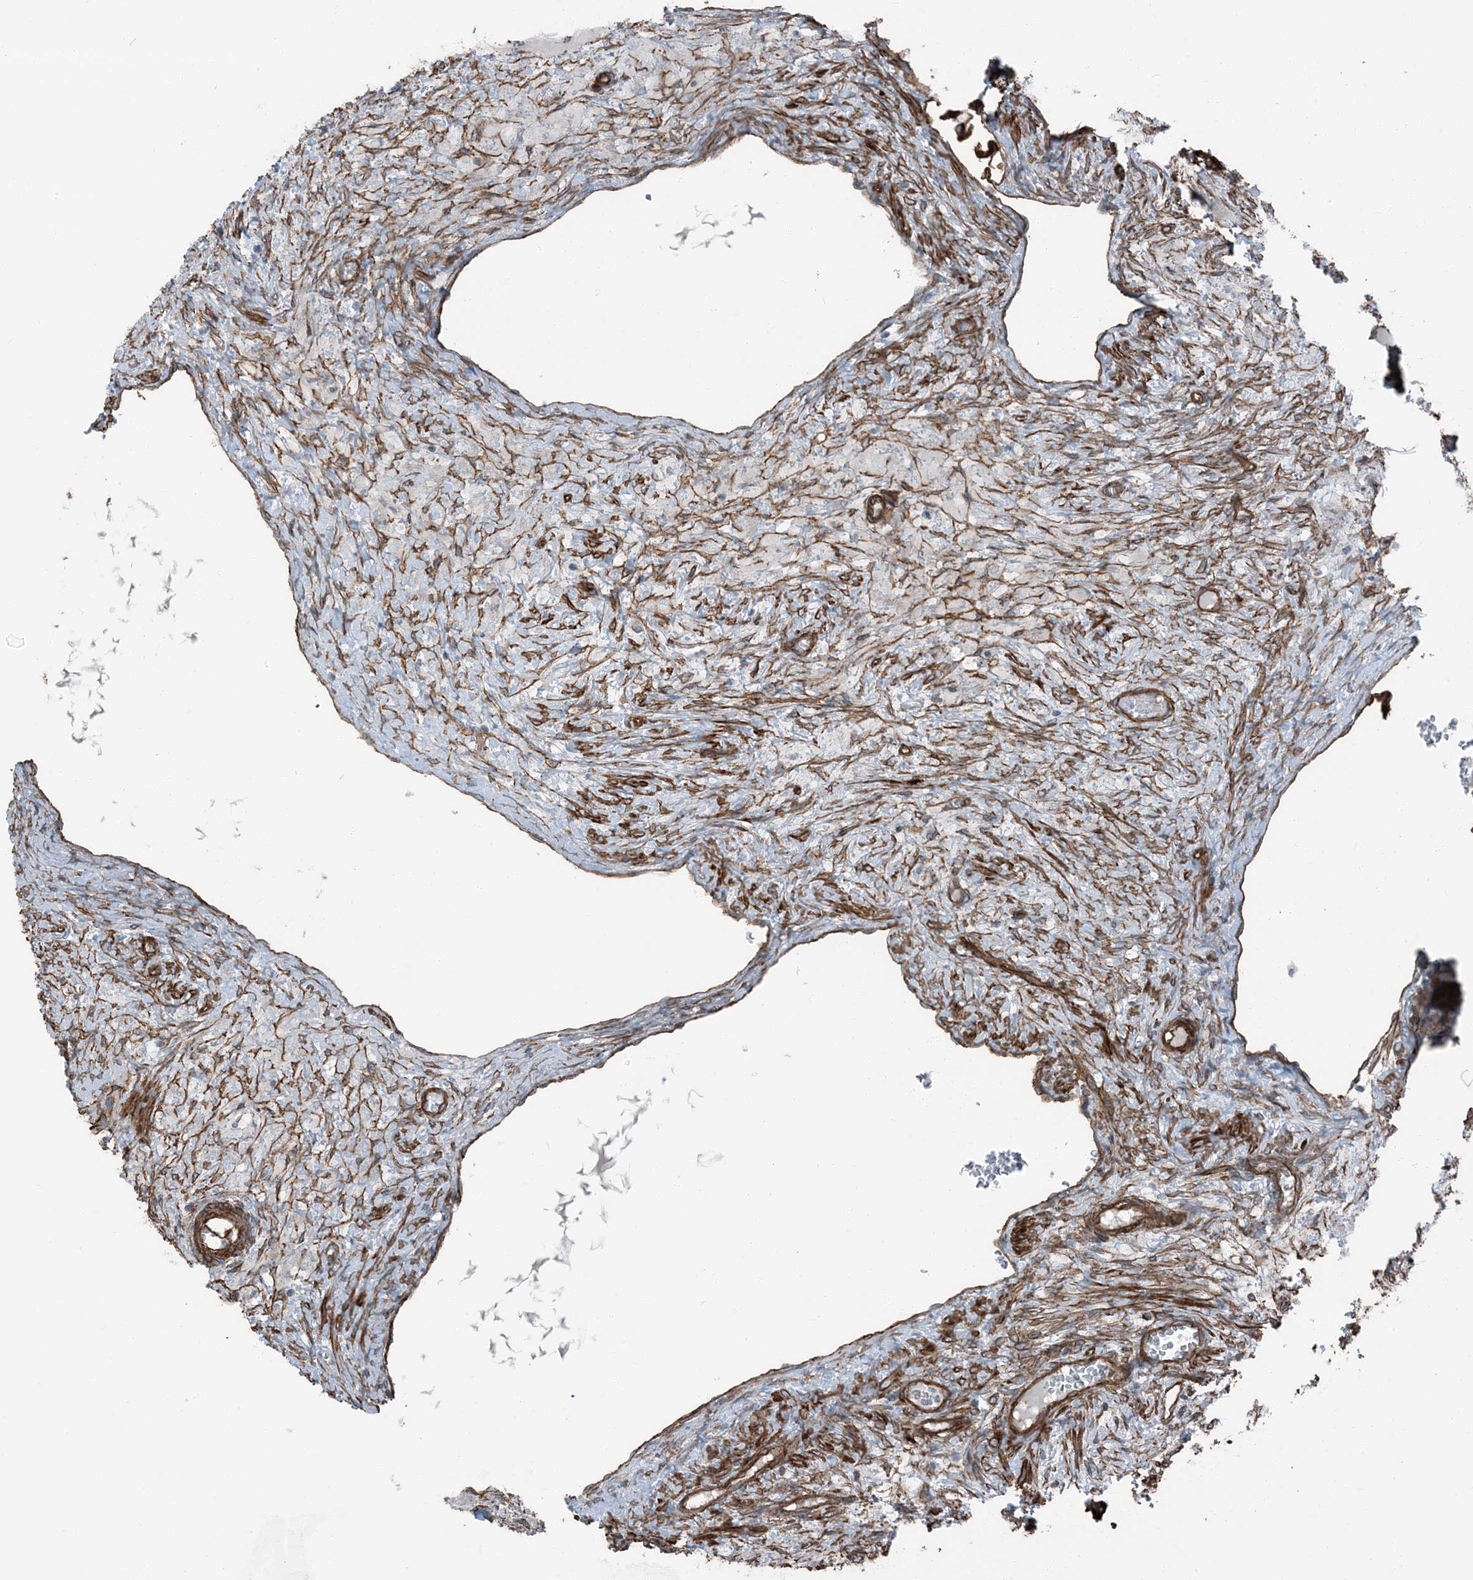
{"staining": {"intensity": "strong", "quantity": ">75%", "location": "cytoplasmic/membranous"}, "tissue": "ovary", "cell_type": "Ovarian stroma cells", "image_type": "normal", "snomed": [{"axis": "morphology", "description": "Normal tissue, NOS"}, {"axis": "topography", "description": "Ovary"}], "caption": "IHC staining of normal ovary, which displays high levels of strong cytoplasmic/membranous positivity in about >75% of ovarian stroma cells indicating strong cytoplasmic/membranous protein staining. The staining was performed using DAB (brown) for protein detection and nuclei were counterstained in hematoxylin (blue).", "gene": "ZFP90", "patient": {"sex": "female", "age": 27}}